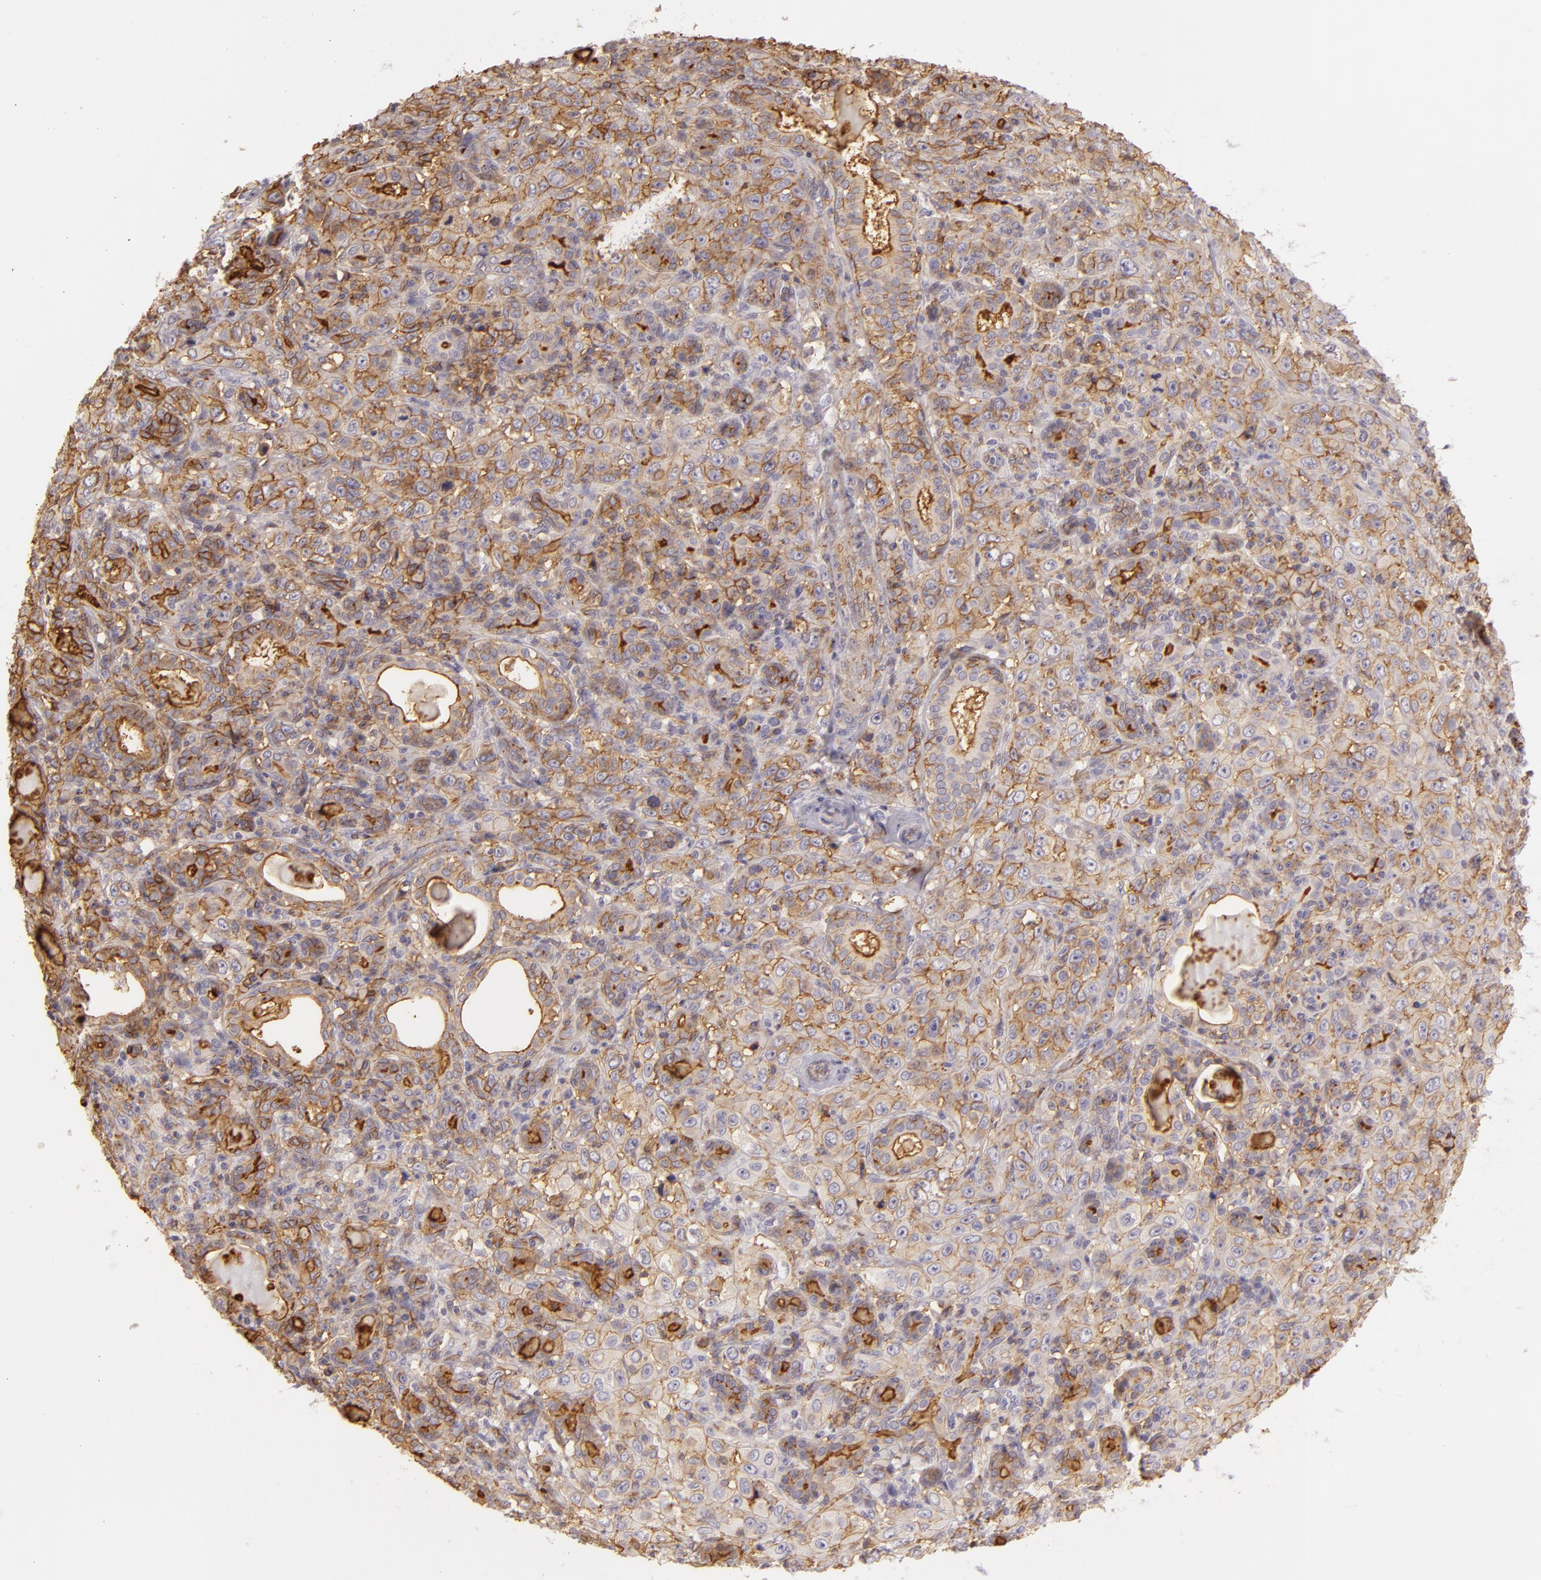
{"staining": {"intensity": "moderate", "quantity": "25%-75%", "location": "cytoplasmic/membranous"}, "tissue": "skin cancer", "cell_type": "Tumor cells", "image_type": "cancer", "snomed": [{"axis": "morphology", "description": "Squamous cell carcinoma, NOS"}, {"axis": "topography", "description": "Skin"}], "caption": "Tumor cells exhibit medium levels of moderate cytoplasmic/membranous expression in about 25%-75% of cells in skin squamous cell carcinoma. The staining was performed using DAB (3,3'-diaminobenzidine) to visualize the protein expression in brown, while the nuclei were stained in blue with hematoxylin (Magnification: 20x).", "gene": "CD59", "patient": {"sex": "male", "age": 84}}